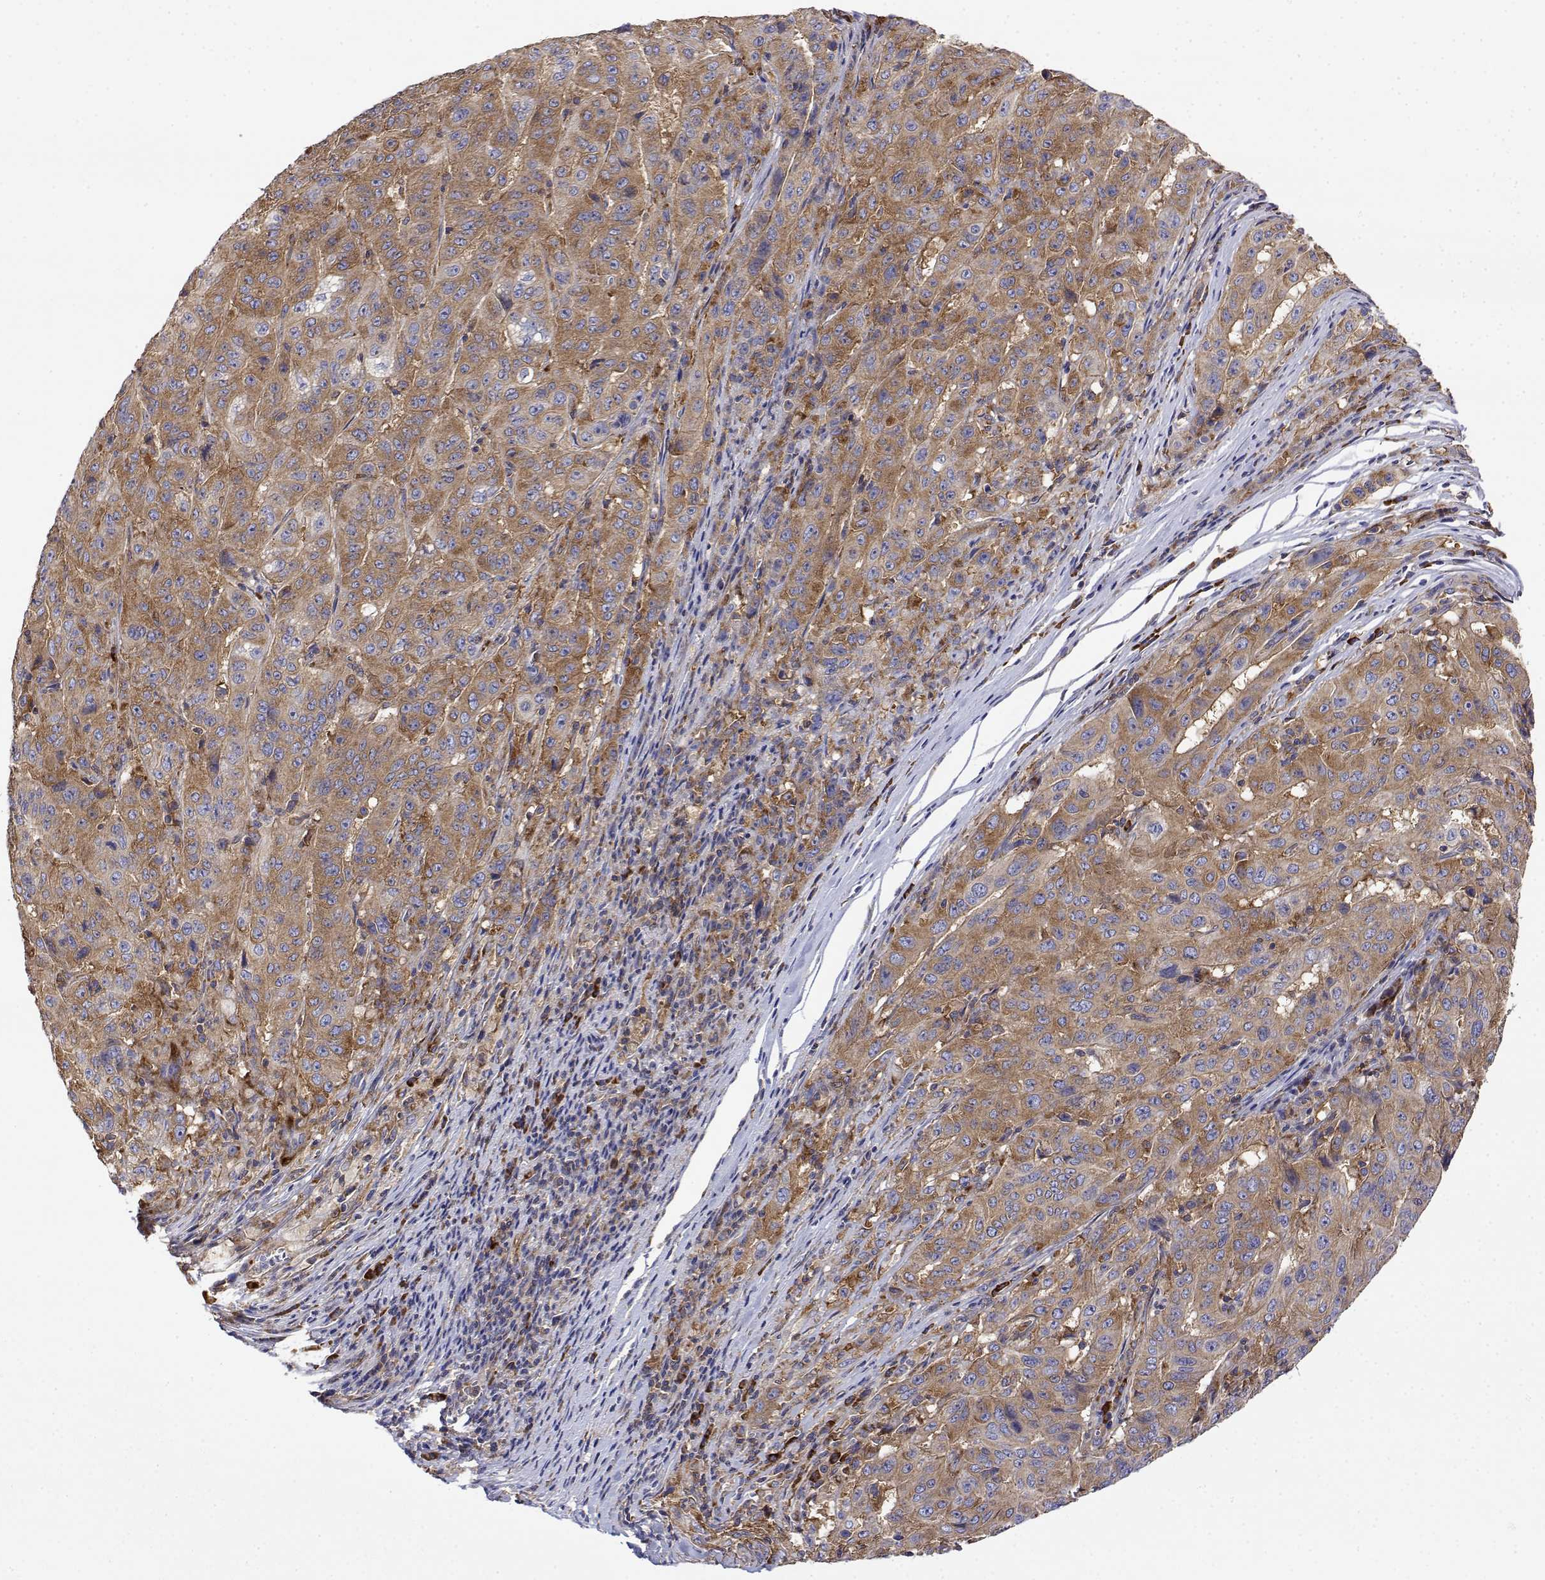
{"staining": {"intensity": "moderate", "quantity": ">75%", "location": "cytoplasmic/membranous"}, "tissue": "pancreatic cancer", "cell_type": "Tumor cells", "image_type": "cancer", "snomed": [{"axis": "morphology", "description": "Adenocarcinoma, NOS"}, {"axis": "topography", "description": "Pancreas"}], "caption": "Pancreatic cancer (adenocarcinoma) was stained to show a protein in brown. There is medium levels of moderate cytoplasmic/membranous positivity in approximately >75% of tumor cells.", "gene": "EEF1G", "patient": {"sex": "male", "age": 63}}